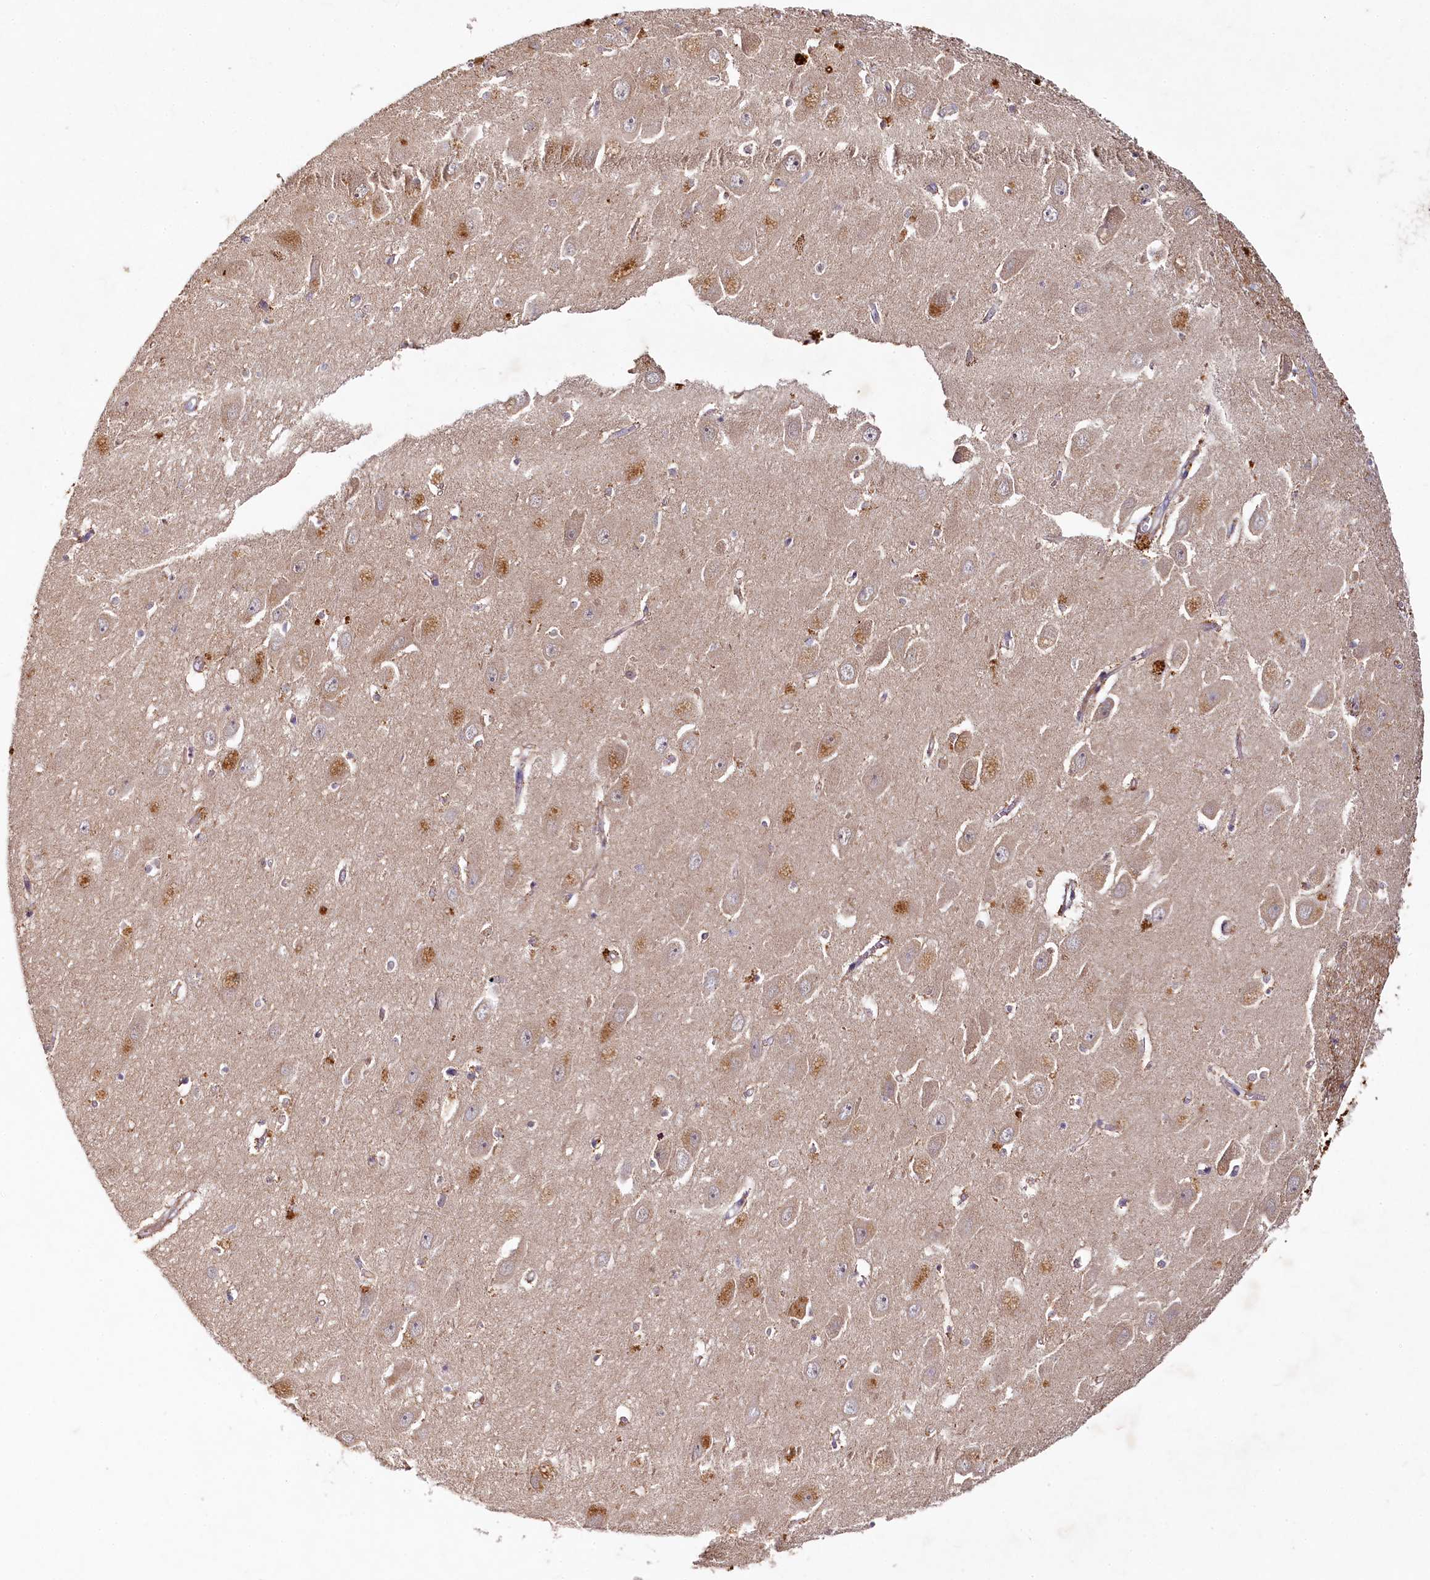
{"staining": {"intensity": "negative", "quantity": "none", "location": "none"}, "tissue": "hippocampus", "cell_type": "Glial cells", "image_type": "normal", "snomed": [{"axis": "morphology", "description": "Normal tissue, NOS"}, {"axis": "topography", "description": "Hippocampus"}], "caption": "This is a photomicrograph of immunohistochemistry (IHC) staining of benign hippocampus, which shows no expression in glial cells. Nuclei are stained in blue.", "gene": "HERC3", "patient": {"sex": "female", "age": 64}}